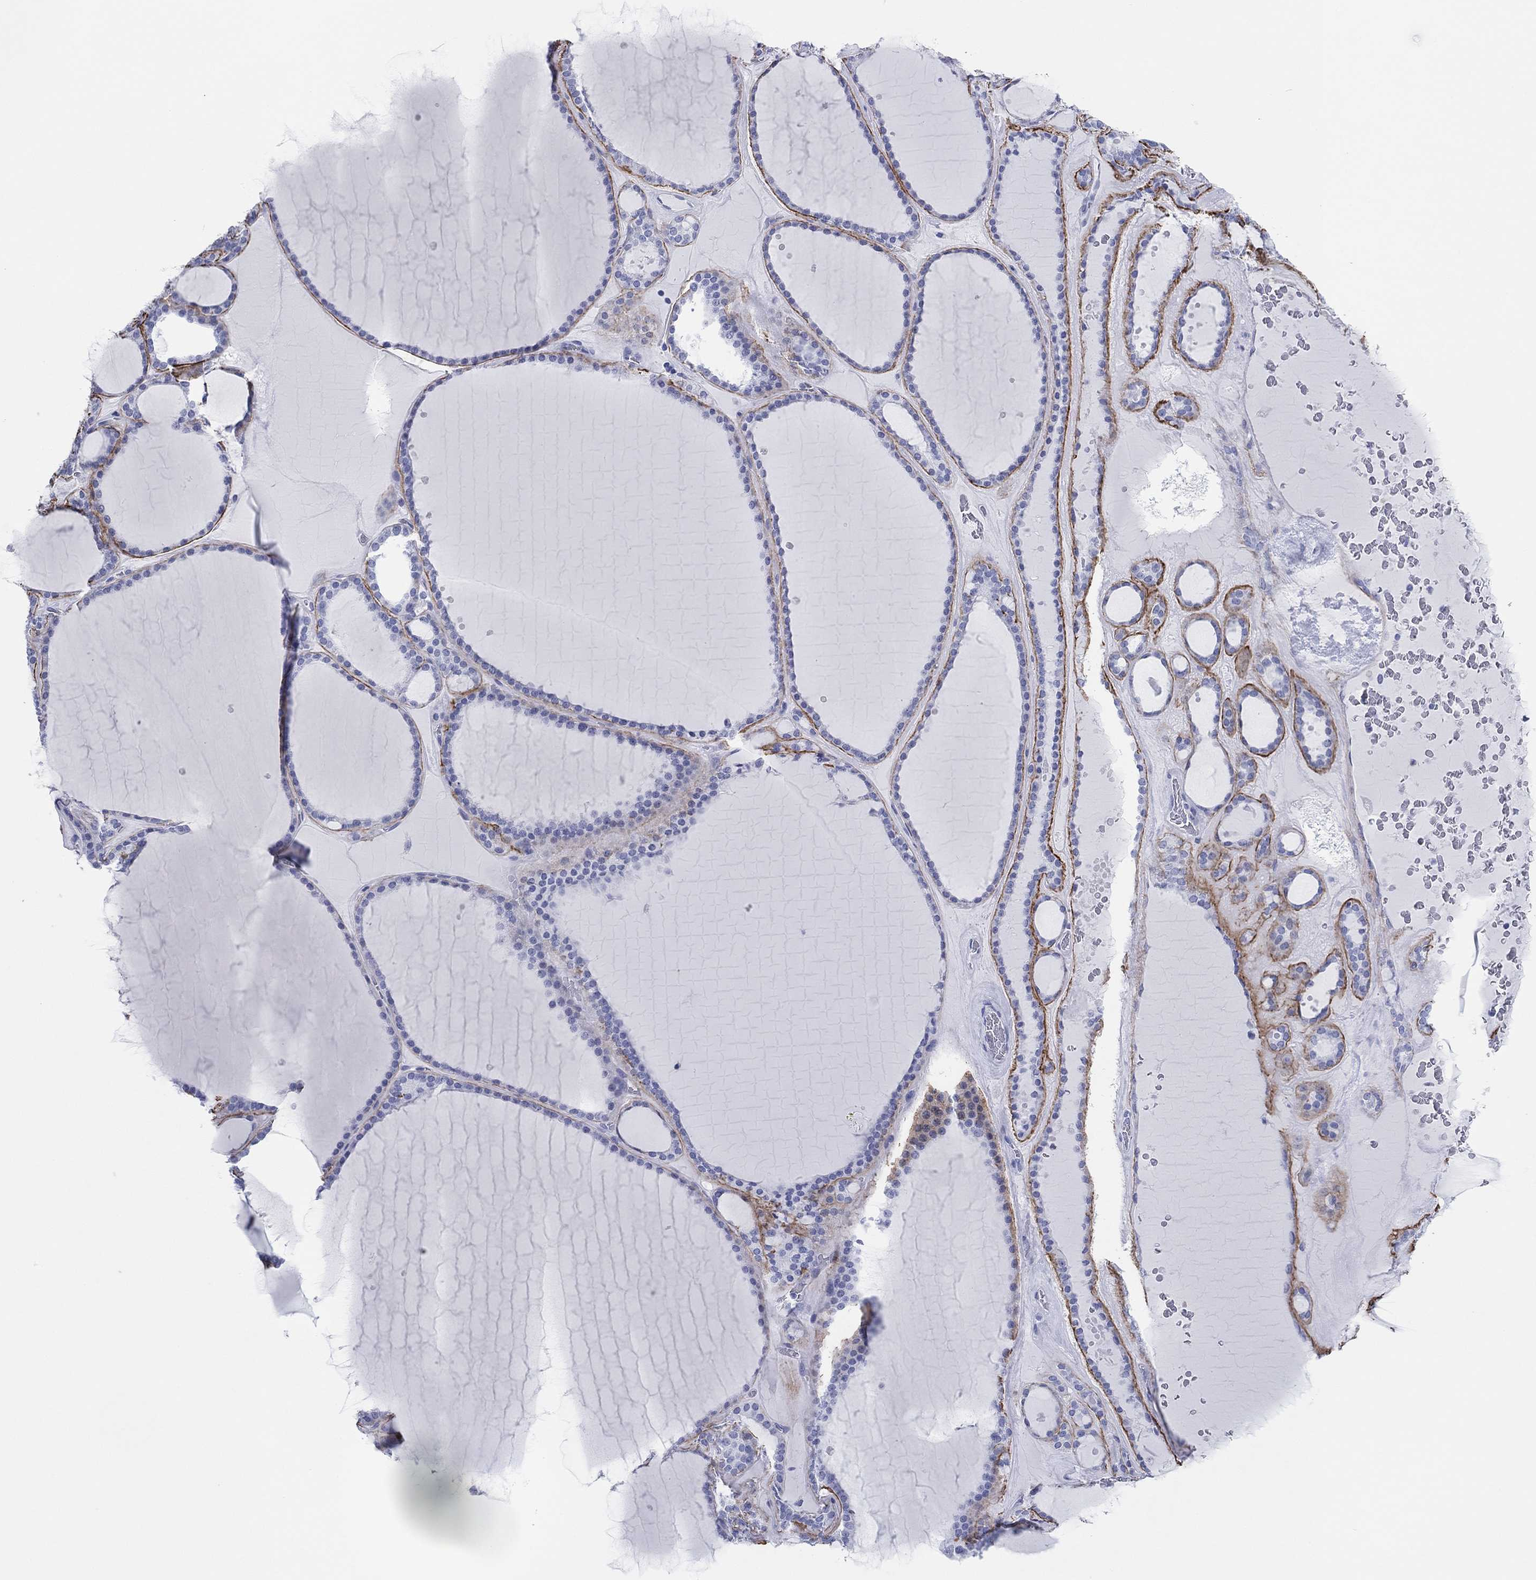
{"staining": {"intensity": "negative", "quantity": "none", "location": "none"}, "tissue": "thyroid gland", "cell_type": "Glandular cells", "image_type": "normal", "snomed": [{"axis": "morphology", "description": "Normal tissue, NOS"}, {"axis": "topography", "description": "Thyroid gland"}], "caption": "Immunohistochemical staining of unremarkable thyroid gland exhibits no significant expression in glandular cells.", "gene": "CD79A", "patient": {"sex": "male", "age": 63}}